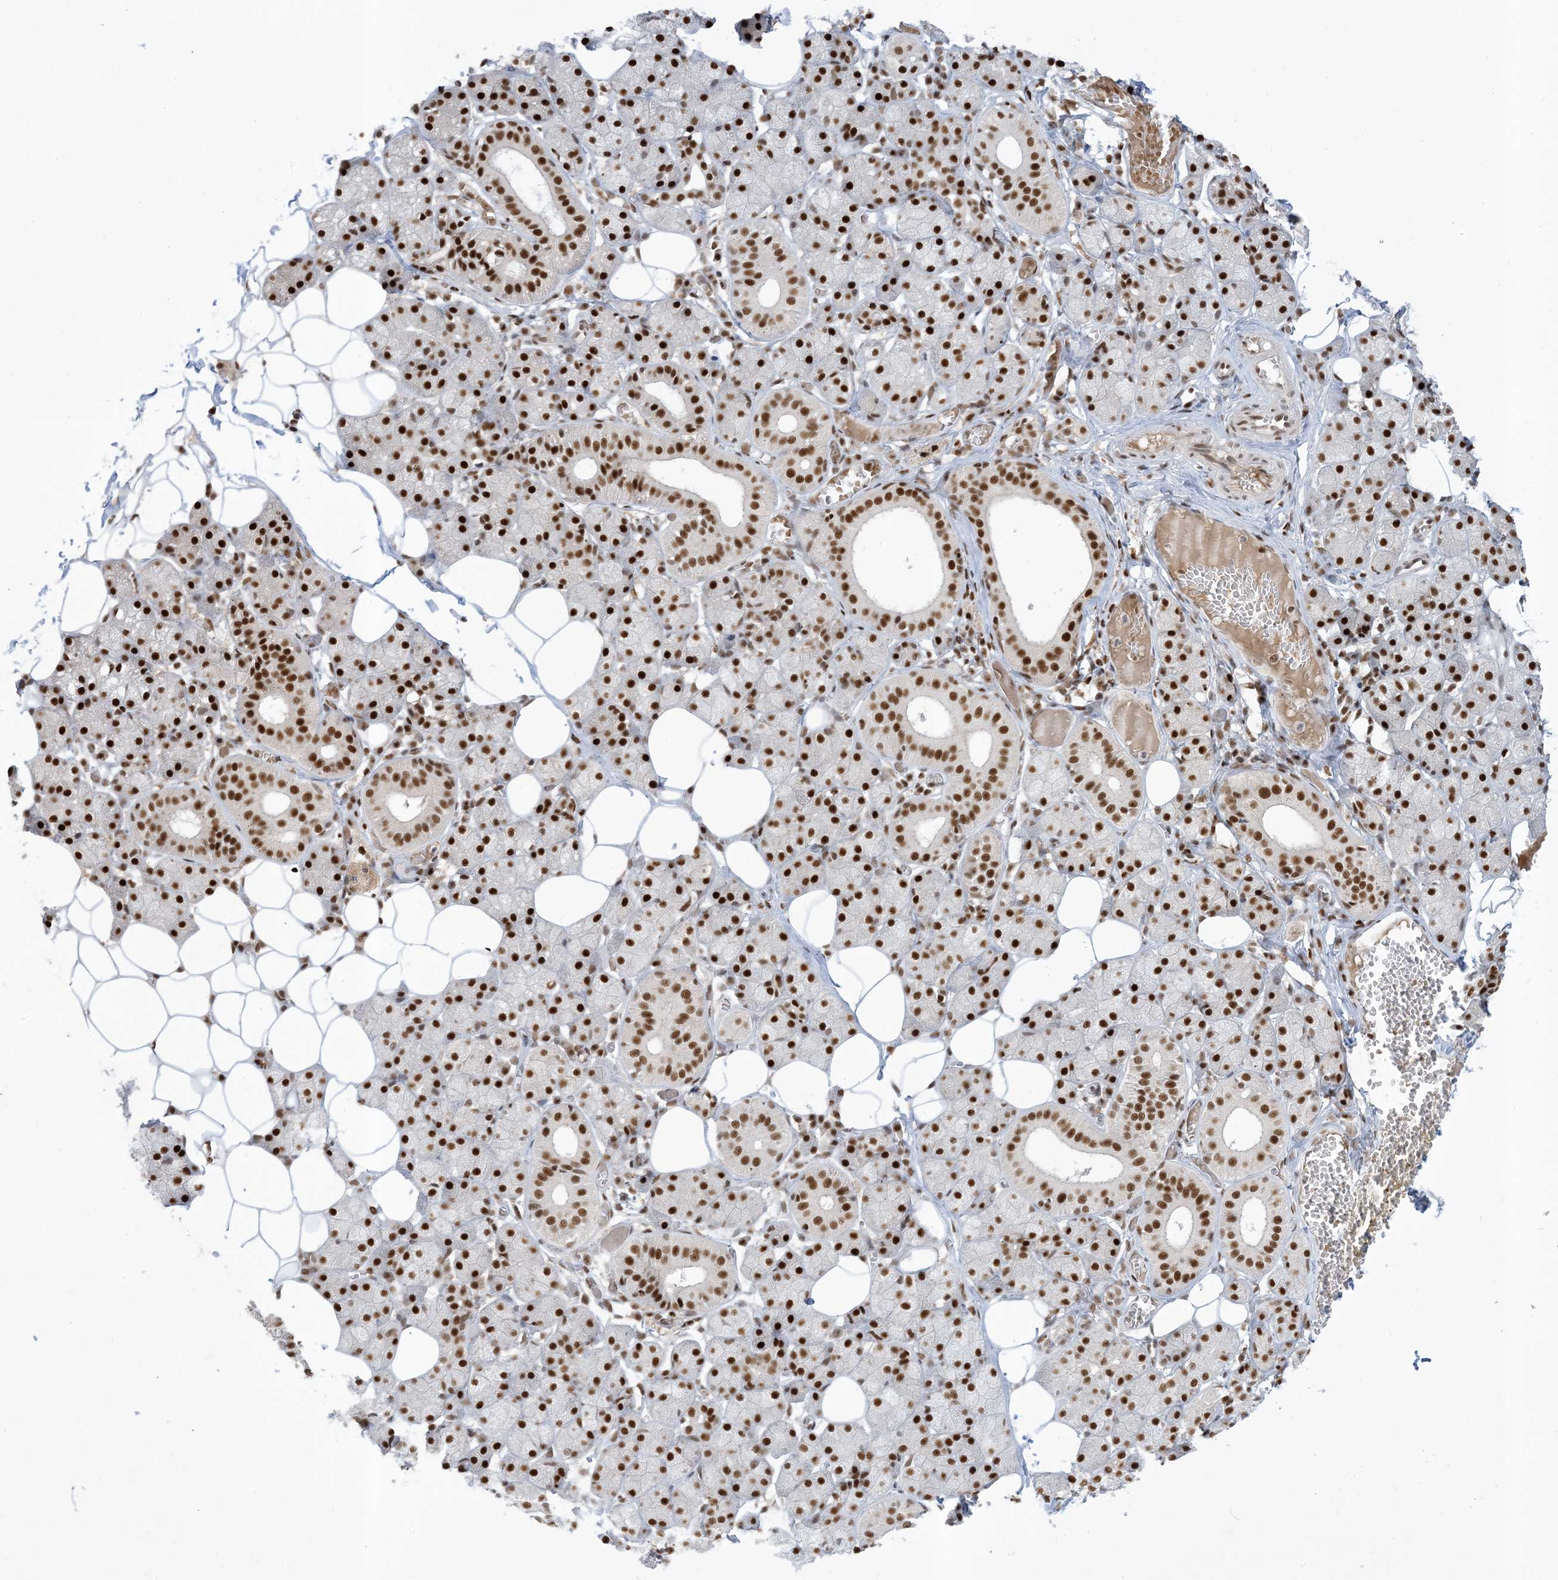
{"staining": {"intensity": "strong", "quantity": ">75%", "location": "nuclear"}, "tissue": "salivary gland", "cell_type": "Glandular cells", "image_type": "normal", "snomed": [{"axis": "morphology", "description": "Normal tissue, NOS"}, {"axis": "topography", "description": "Salivary gland"}], "caption": "Brown immunohistochemical staining in unremarkable salivary gland demonstrates strong nuclear expression in approximately >75% of glandular cells. (brown staining indicates protein expression, while blue staining denotes nuclei).", "gene": "PPIL2", "patient": {"sex": "female", "age": 33}}